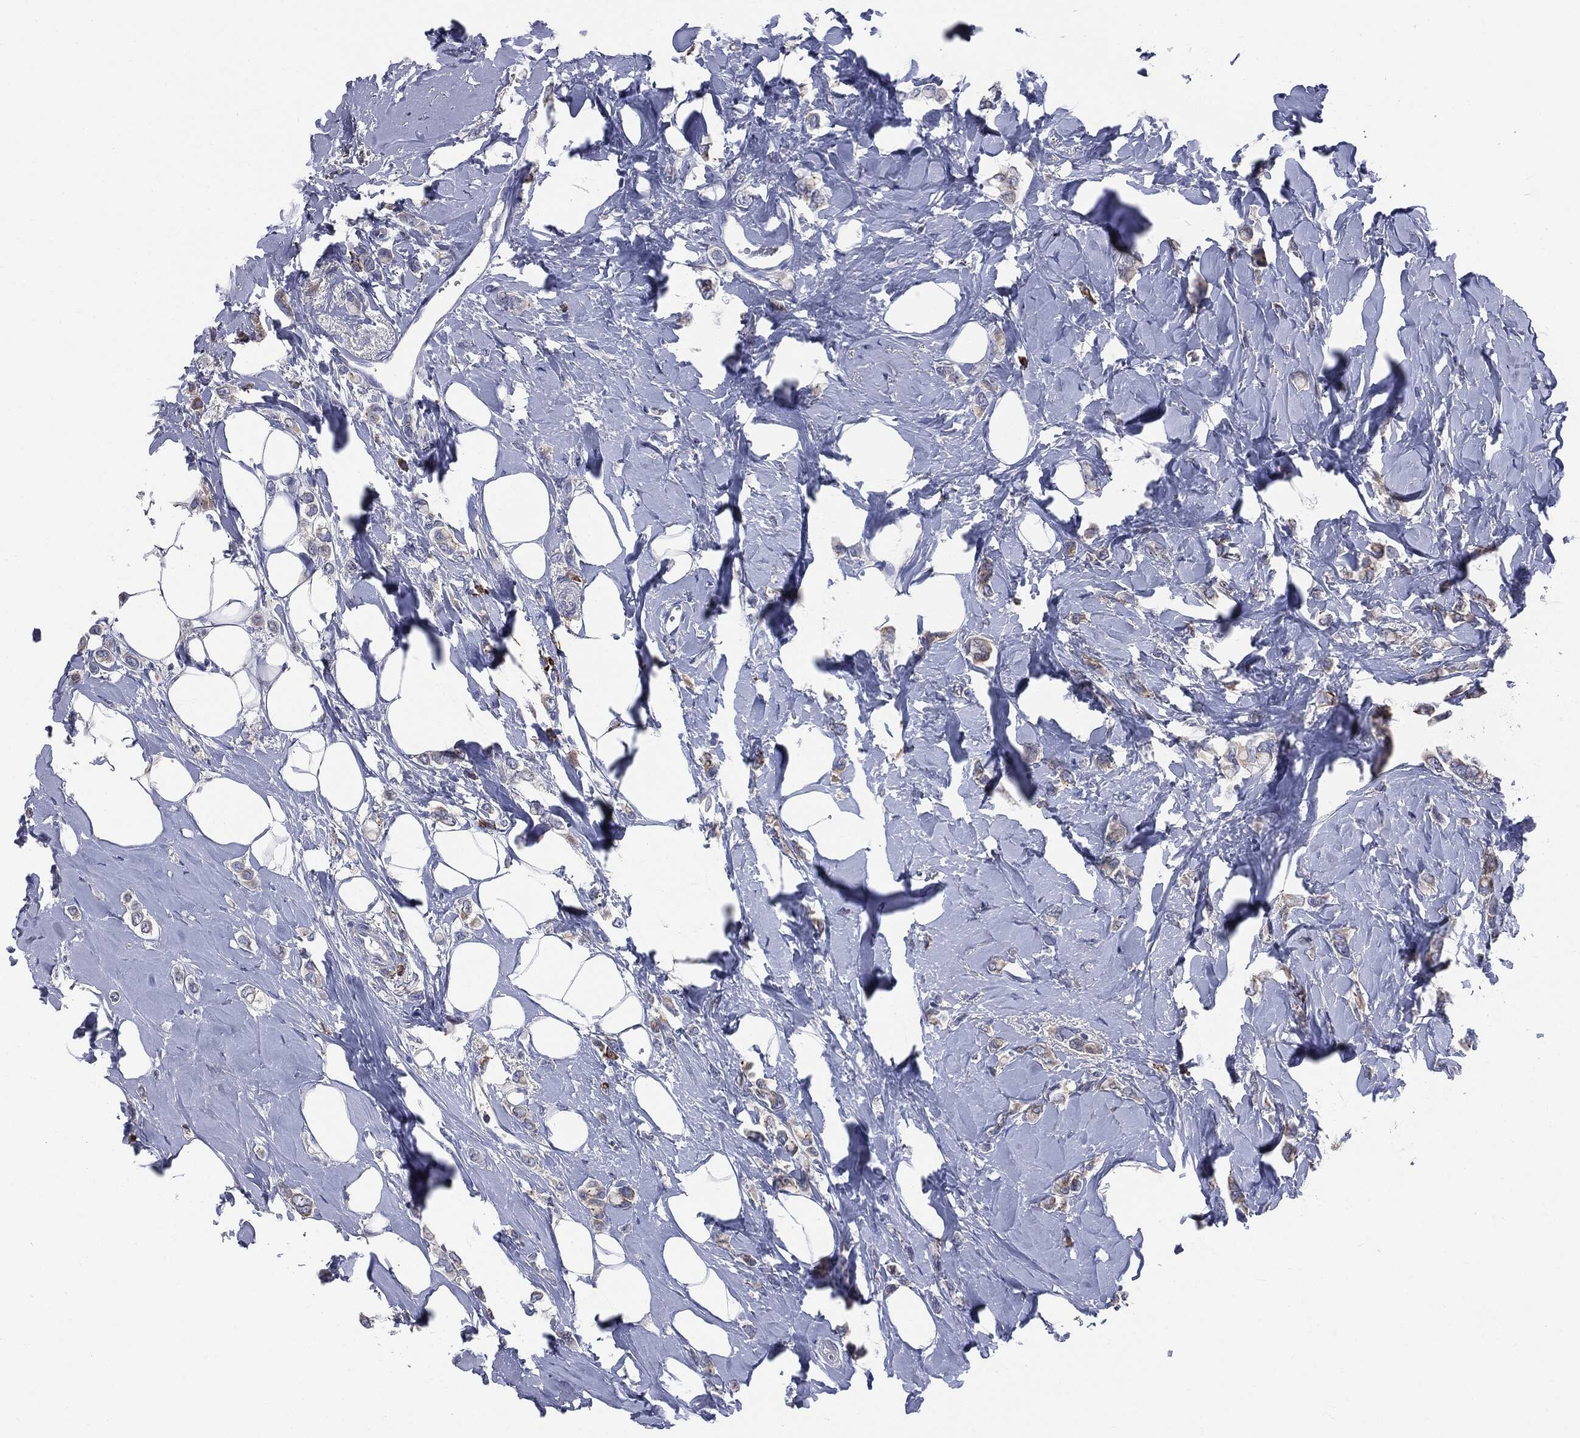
{"staining": {"intensity": "weak", "quantity": "<25%", "location": "cytoplasmic/membranous"}, "tissue": "breast cancer", "cell_type": "Tumor cells", "image_type": "cancer", "snomed": [{"axis": "morphology", "description": "Lobular carcinoma"}, {"axis": "topography", "description": "Breast"}], "caption": "This is a micrograph of immunohistochemistry staining of breast lobular carcinoma, which shows no positivity in tumor cells.", "gene": "PTGS2", "patient": {"sex": "female", "age": 66}}